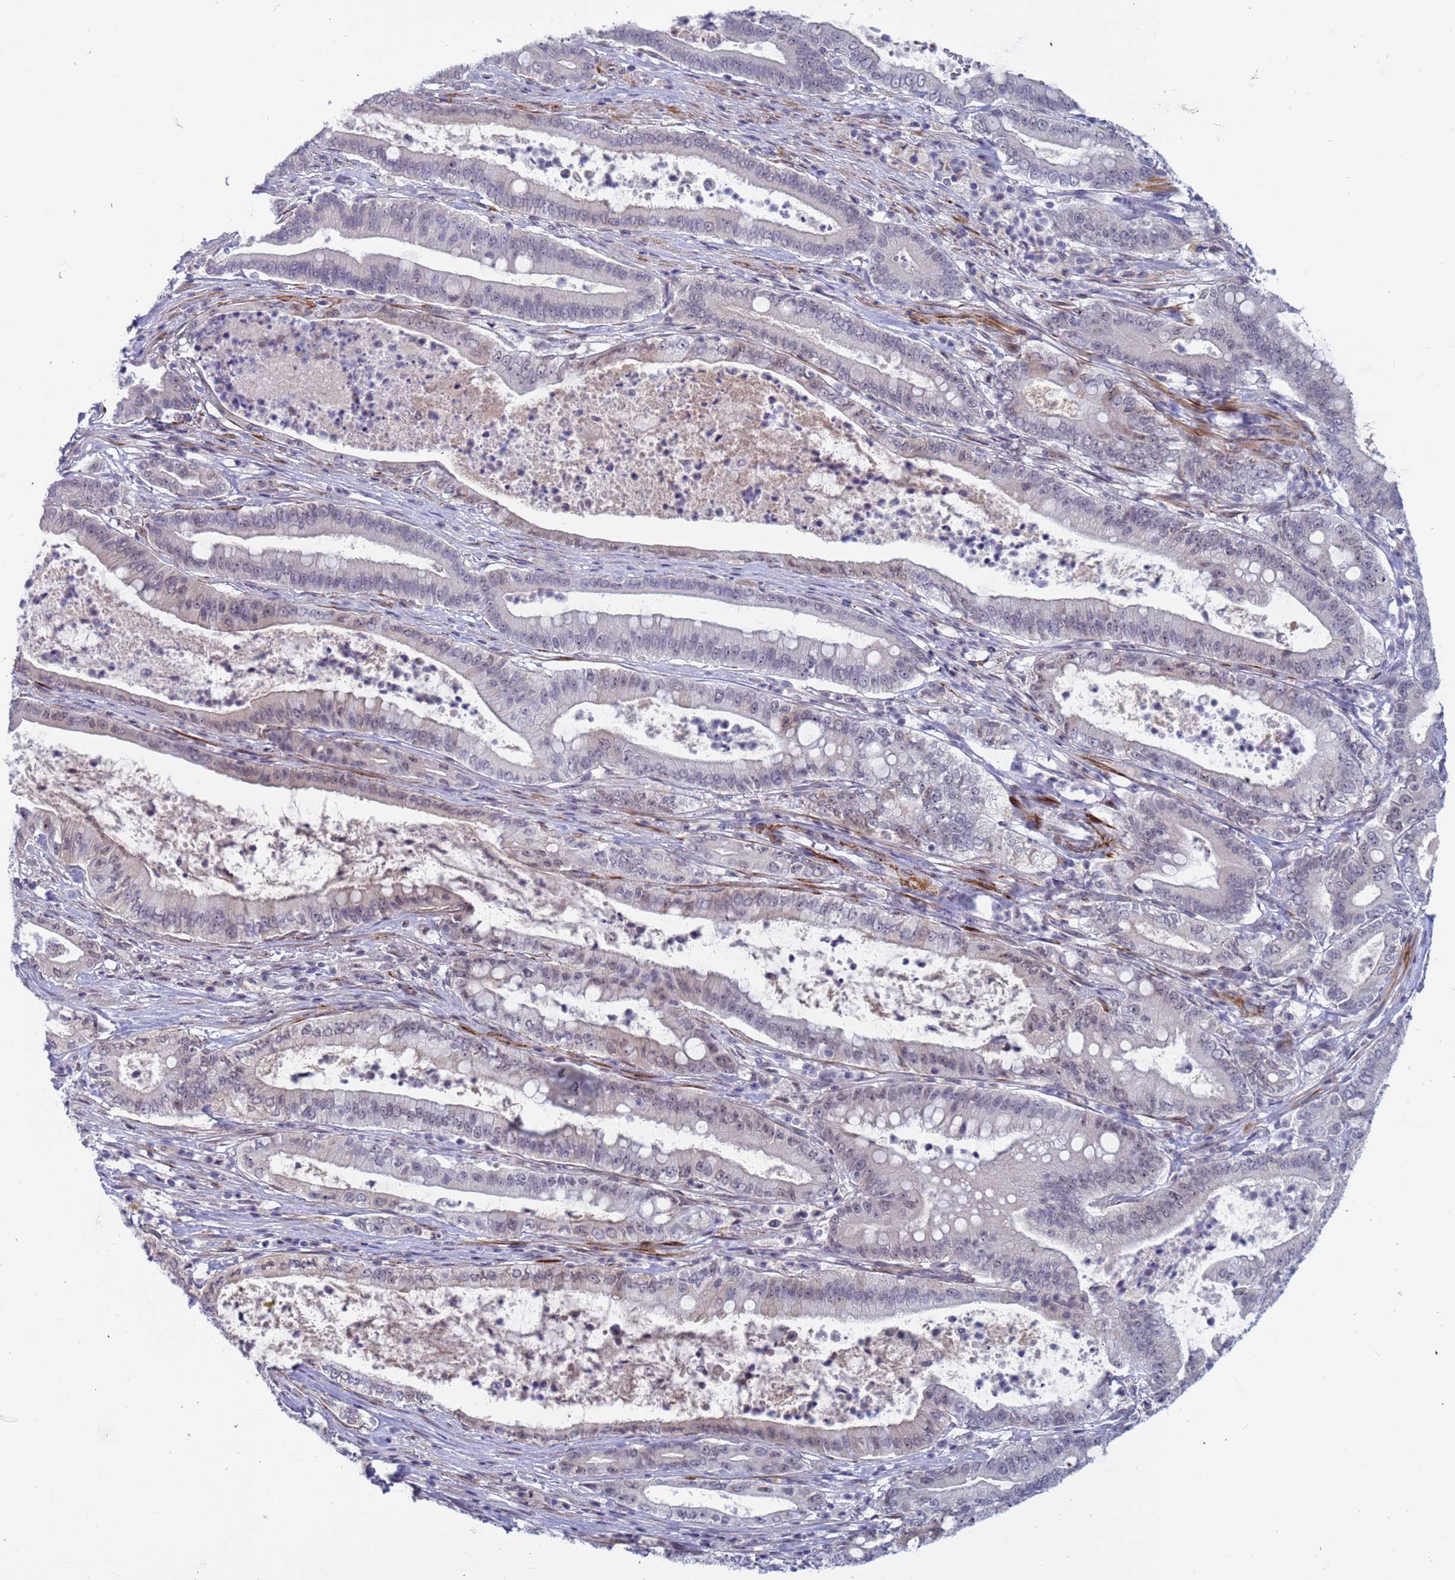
{"staining": {"intensity": "weak", "quantity": "<25%", "location": "nuclear"}, "tissue": "pancreatic cancer", "cell_type": "Tumor cells", "image_type": "cancer", "snomed": [{"axis": "morphology", "description": "Adenocarcinoma, NOS"}, {"axis": "topography", "description": "Pancreas"}], "caption": "The image demonstrates no significant staining in tumor cells of pancreatic cancer.", "gene": "CXorf65", "patient": {"sex": "male", "age": 71}}